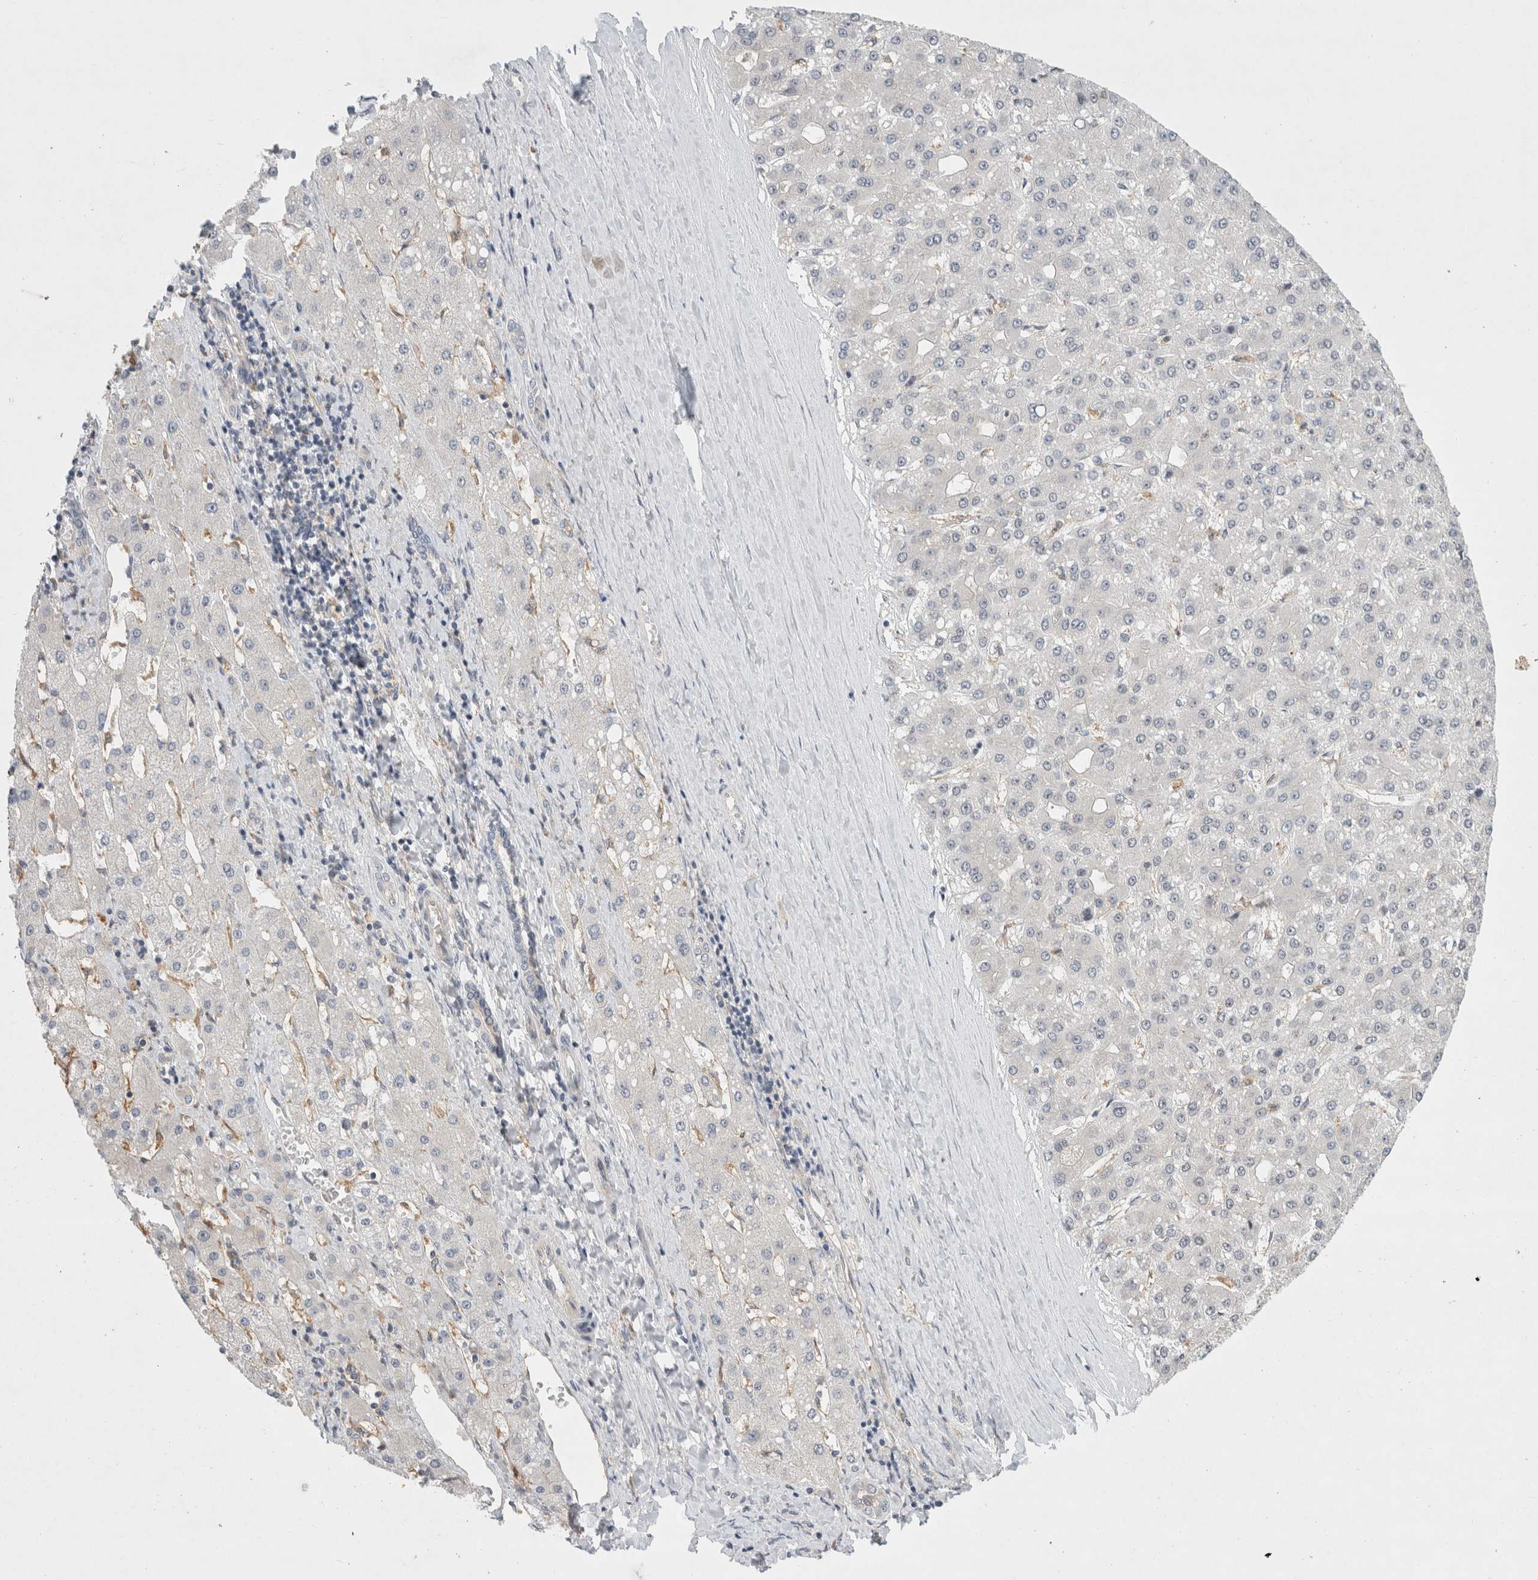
{"staining": {"intensity": "negative", "quantity": "none", "location": "none"}, "tissue": "liver cancer", "cell_type": "Tumor cells", "image_type": "cancer", "snomed": [{"axis": "morphology", "description": "Carcinoma, Hepatocellular, NOS"}, {"axis": "topography", "description": "Liver"}], "caption": "An image of human hepatocellular carcinoma (liver) is negative for staining in tumor cells.", "gene": "CDCA7L", "patient": {"sex": "male", "age": 67}}